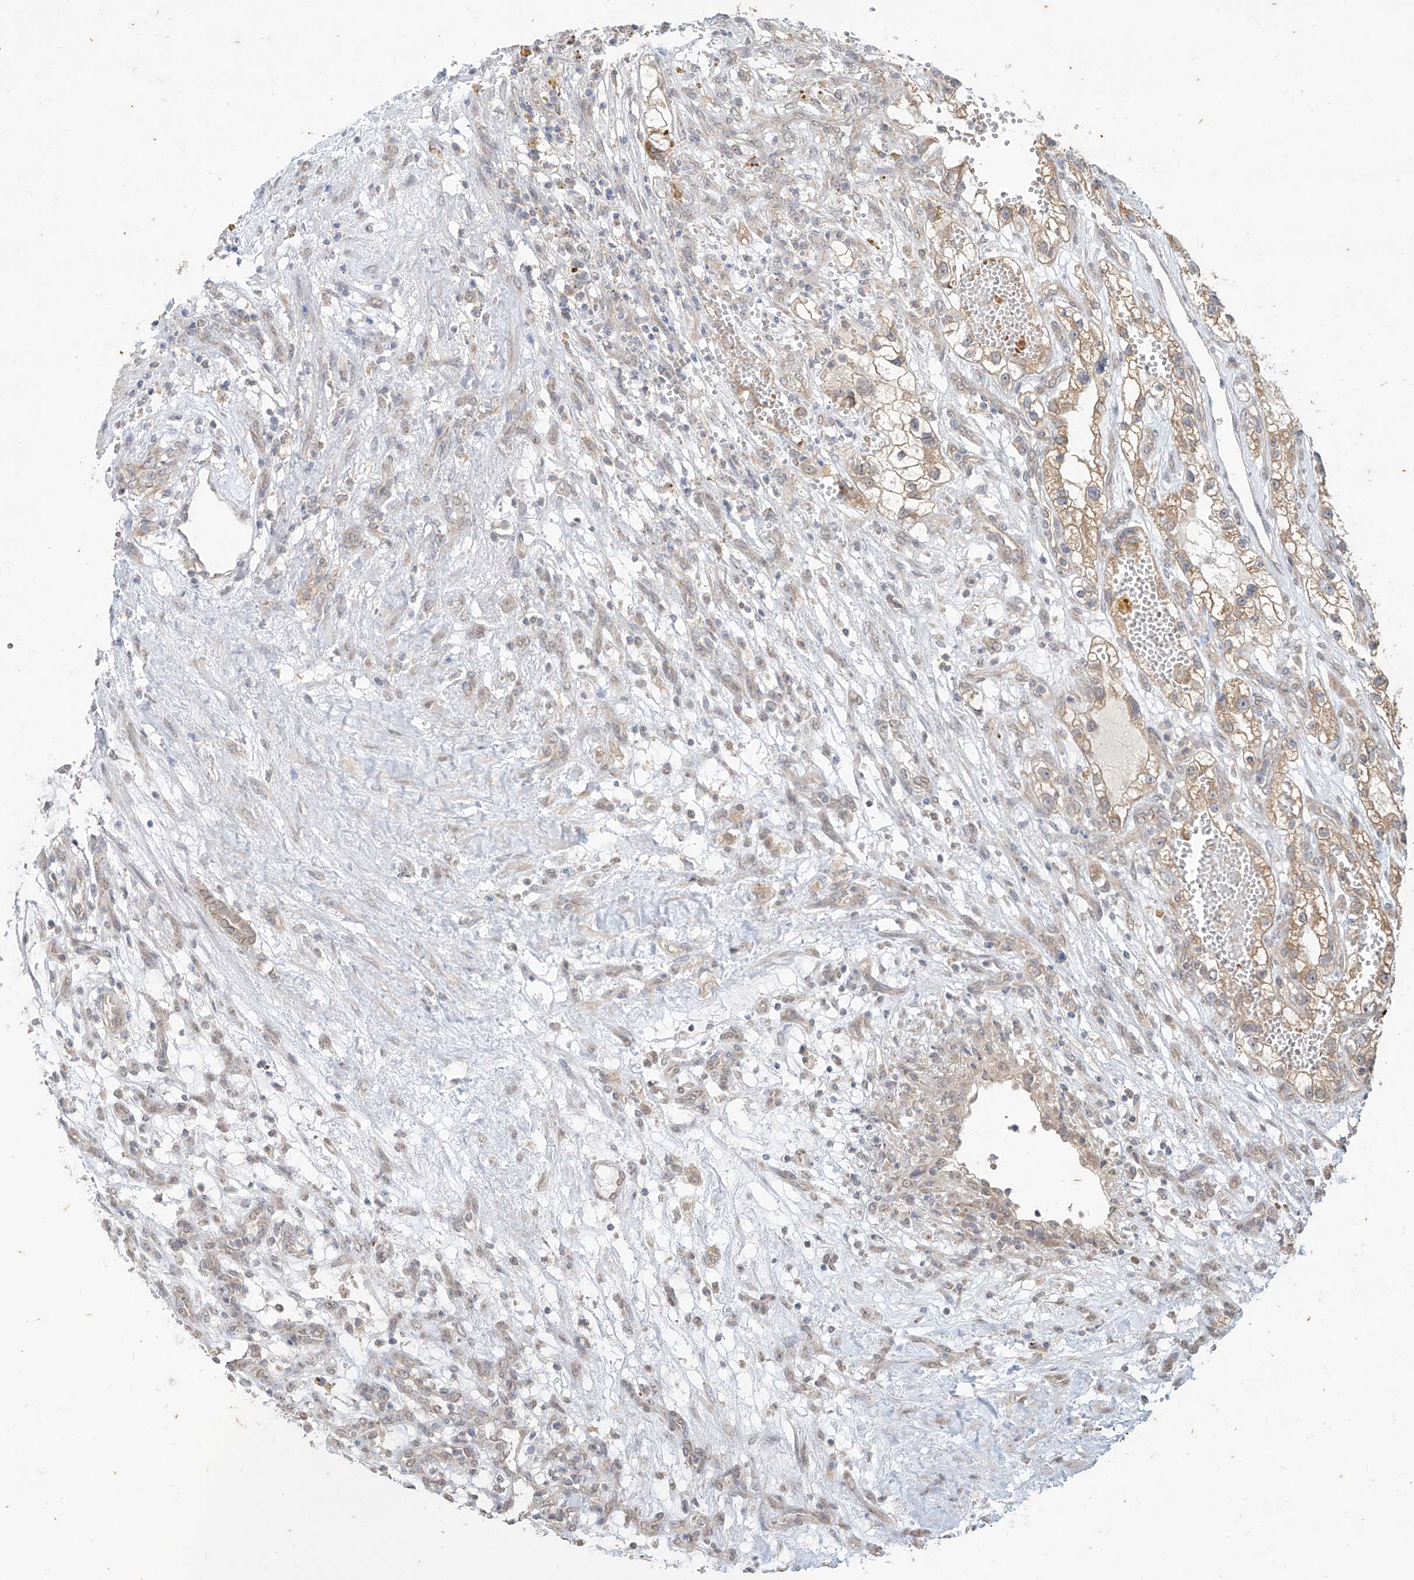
{"staining": {"intensity": "weak", "quantity": "25%-75%", "location": "cytoplasmic/membranous"}, "tissue": "renal cancer", "cell_type": "Tumor cells", "image_type": "cancer", "snomed": [{"axis": "morphology", "description": "Adenocarcinoma, NOS"}, {"axis": "topography", "description": "Kidney"}], "caption": "The image reveals a brown stain indicating the presence of a protein in the cytoplasmic/membranous of tumor cells in renal cancer.", "gene": "MTUS2", "patient": {"sex": "female", "age": 57}}